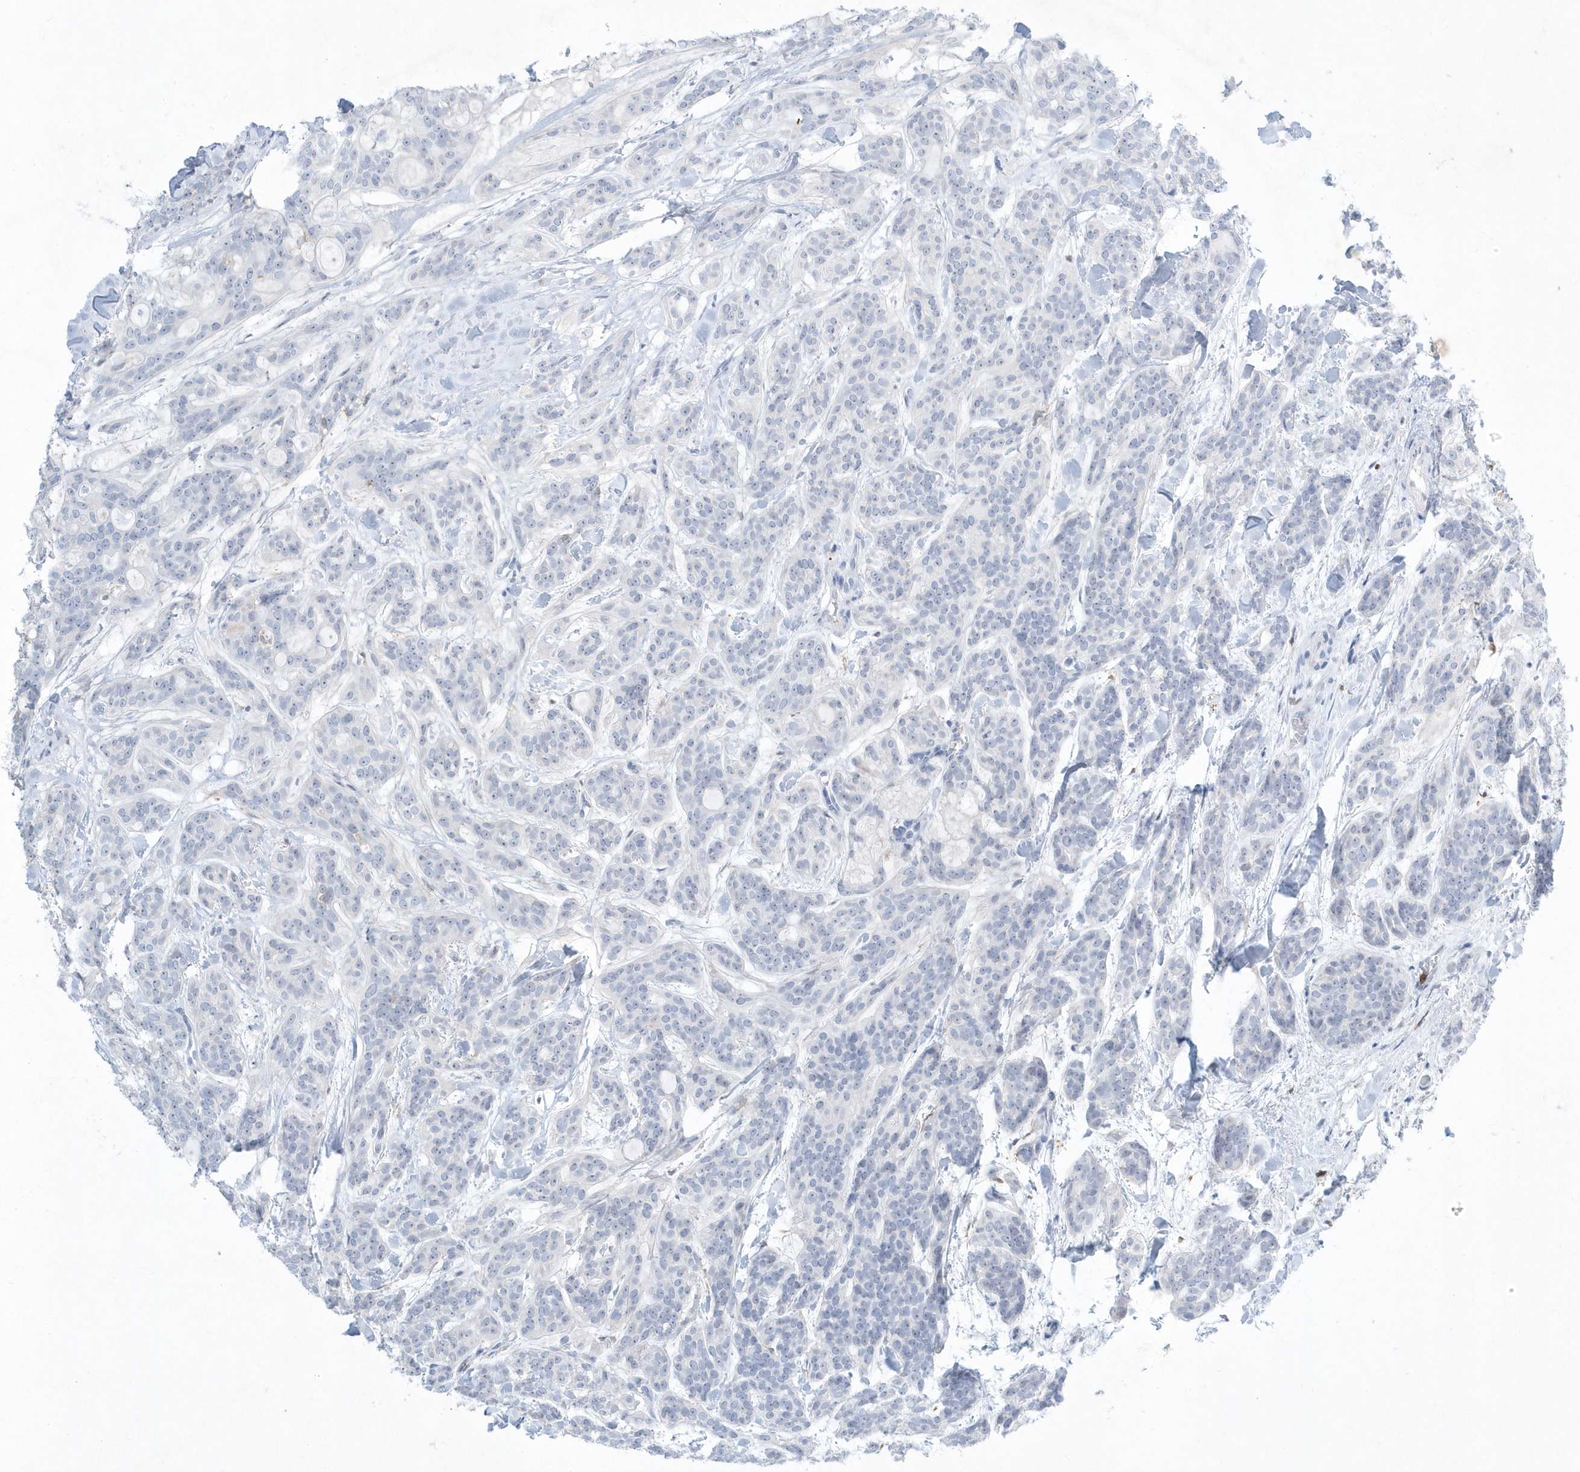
{"staining": {"intensity": "negative", "quantity": "none", "location": "none"}, "tissue": "head and neck cancer", "cell_type": "Tumor cells", "image_type": "cancer", "snomed": [{"axis": "morphology", "description": "Adenocarcinoma, NOS"}, {"axis": "topography", "description": "Head-Neck"}], "caption": "This histopathology image is of adenocarcinoma (head and neck) stained with immunohistochemistry (IHC) to label a protein in brown with the nuclei are counter-stained blue. There is no staining in tumor cells.", "gene": "PSD4", "patient": {"sex": "male", "age": 66}}